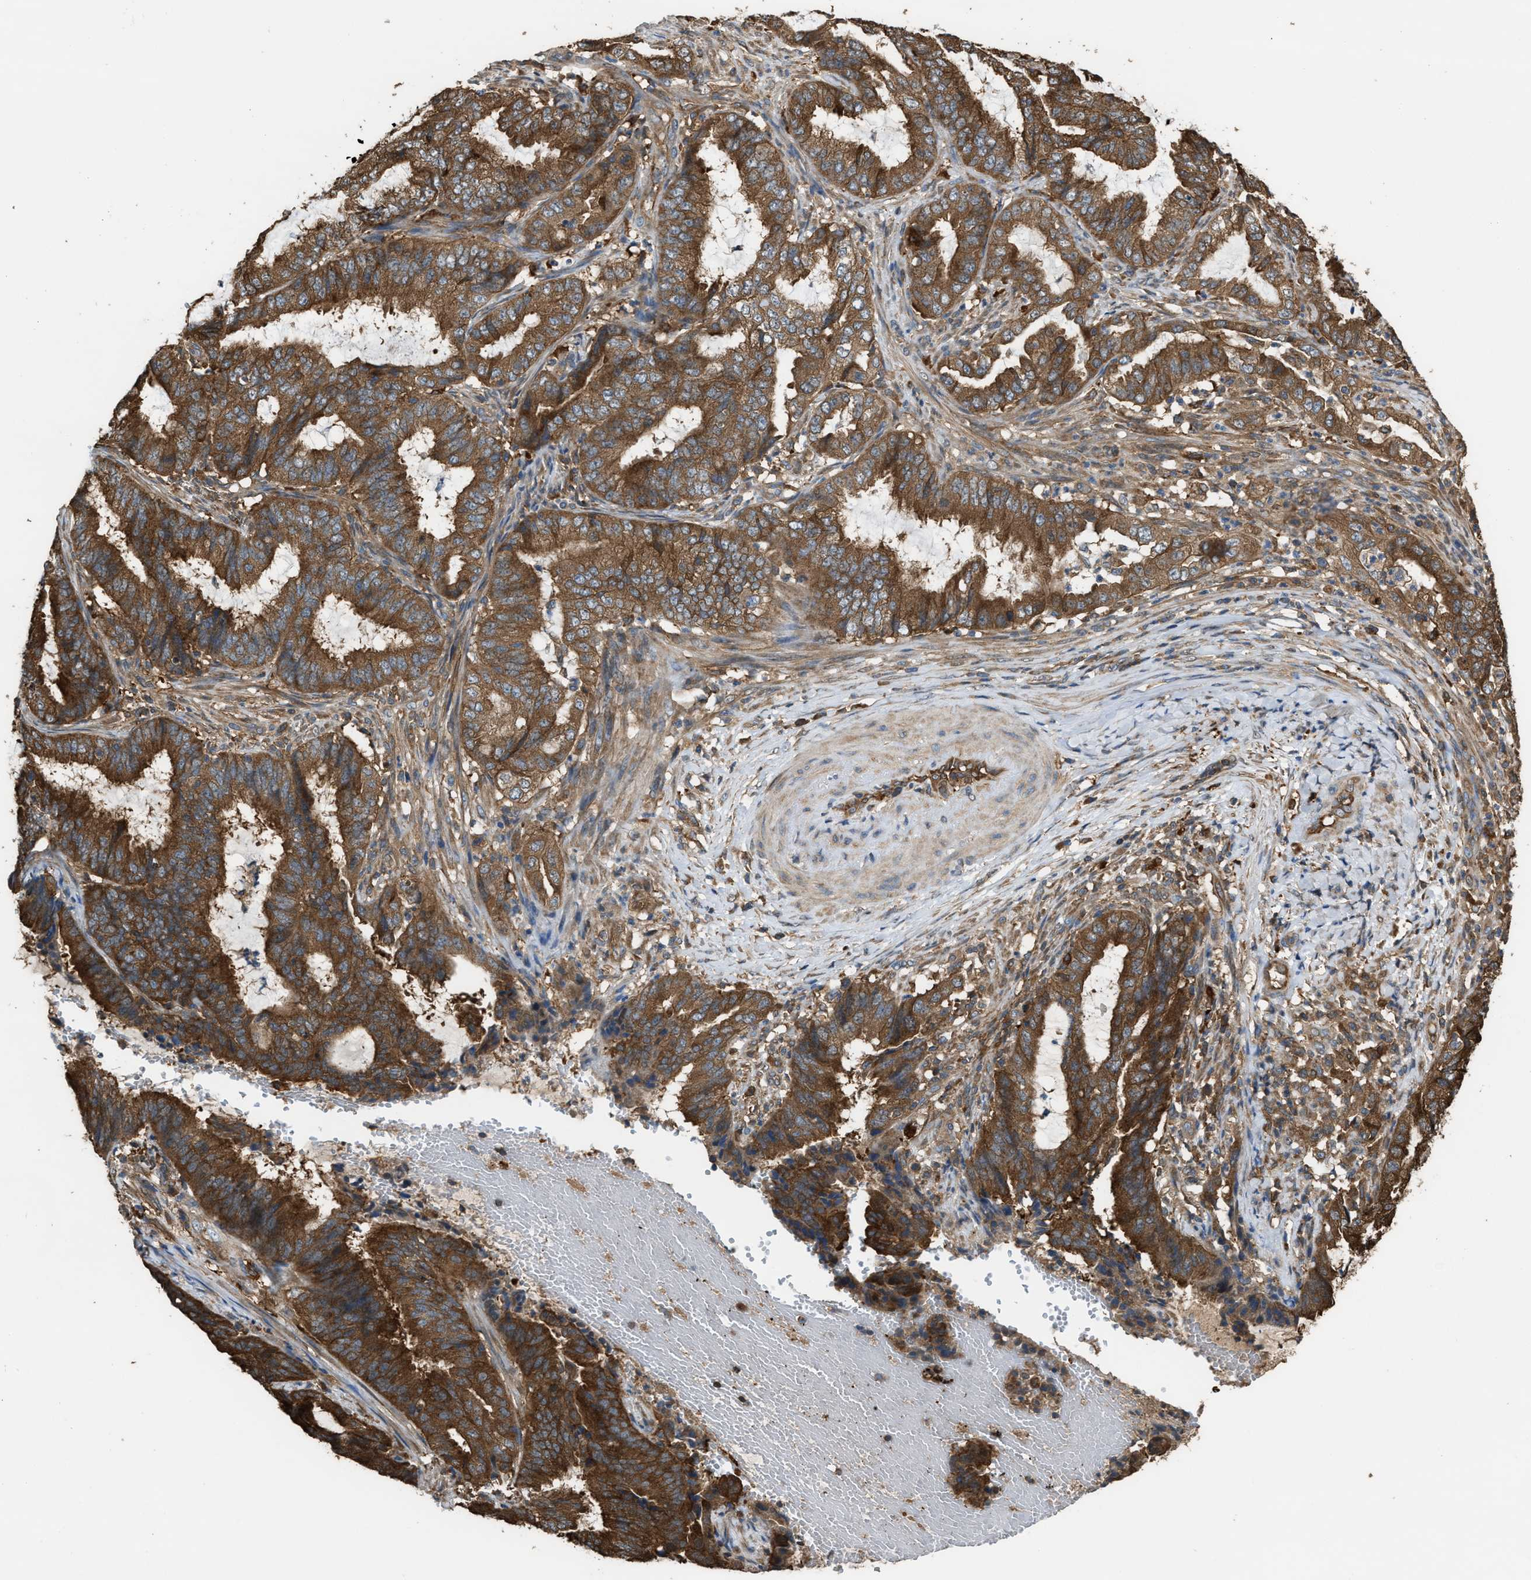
{"staining": {"intensity": "strong", "quantity": ">75%", "location": "cytoplasmic/membranous"}, "tissue": "endometrial cancer", "cell_type": "Tumor cells", "image_type": "cancer", "snomed": [{"axis": "morphology", "description": "Adenocarcinoma, NOS"}, {"axis": "topography", "description": "Endometrium"}], "caption": "Brown immunohistochemical staining in human endometrial adenocarcinoma shows strong cytoplasmic/membranous positivity in approximately >75% of tumor cells. Nuclei are stained in blue.", "gene": "ATIC", "patient": {"sex": "female", "age": 51}}